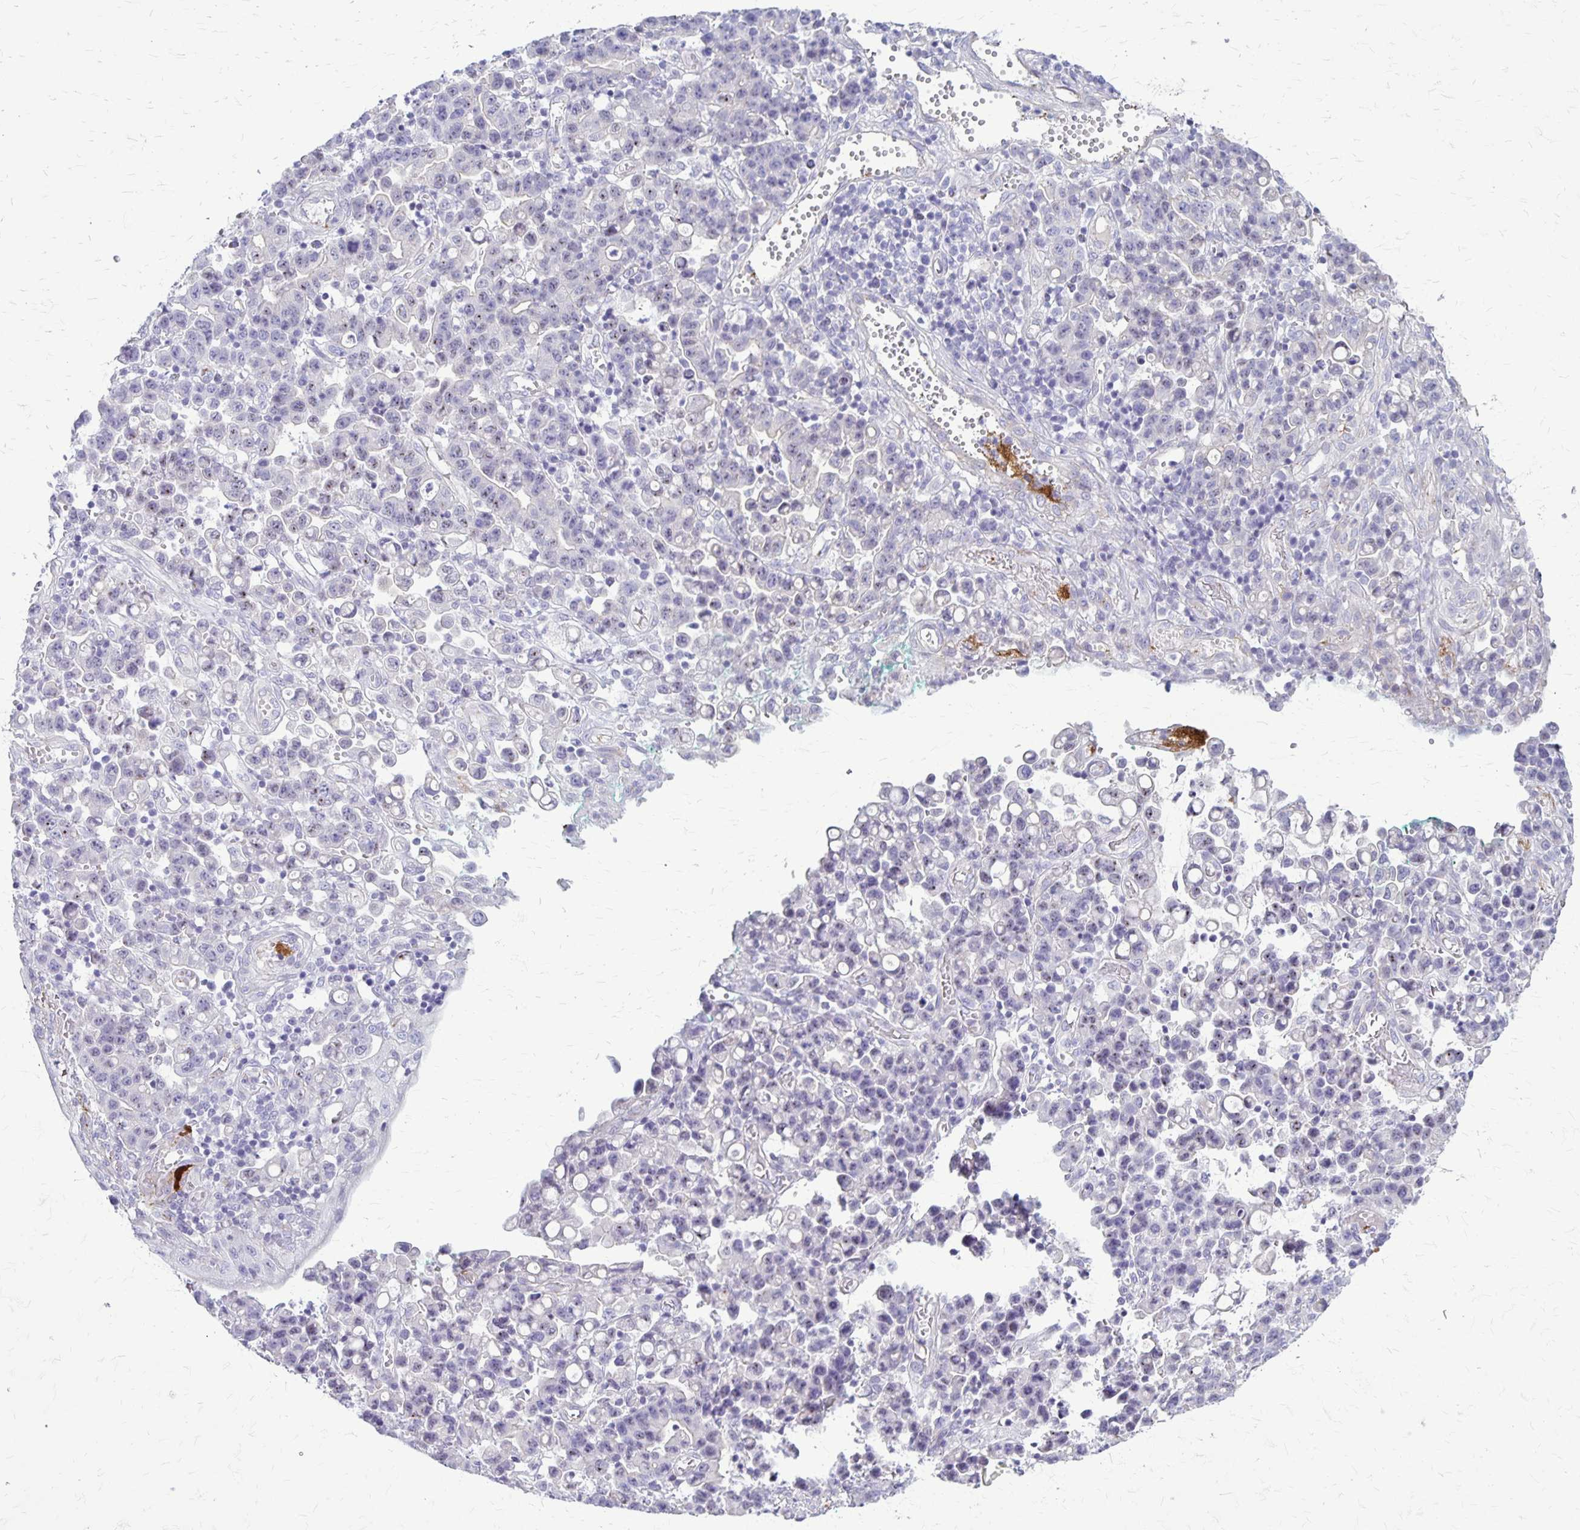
{"staining": {"intensity": "negative", "quantity": "none", "location": "none"}, "tissue": "stomach cancer", "cell_type": "Tumor cells", "image_type": "cancer", "snomed": [{"axis": "morphology", "description": "Adenocarcinoma, NOS"}, {"axis": "topography", "description": "Stomach, upper"}], "caption": "This image is of stomach adenocarcinoma stained with immunohistochemistry to label a protein in brown with the nuclei are counter-stained blue. There is no positivity in tumor cells.", "gene": "GP9", "patient": {"sex": "male", "age": 69}}